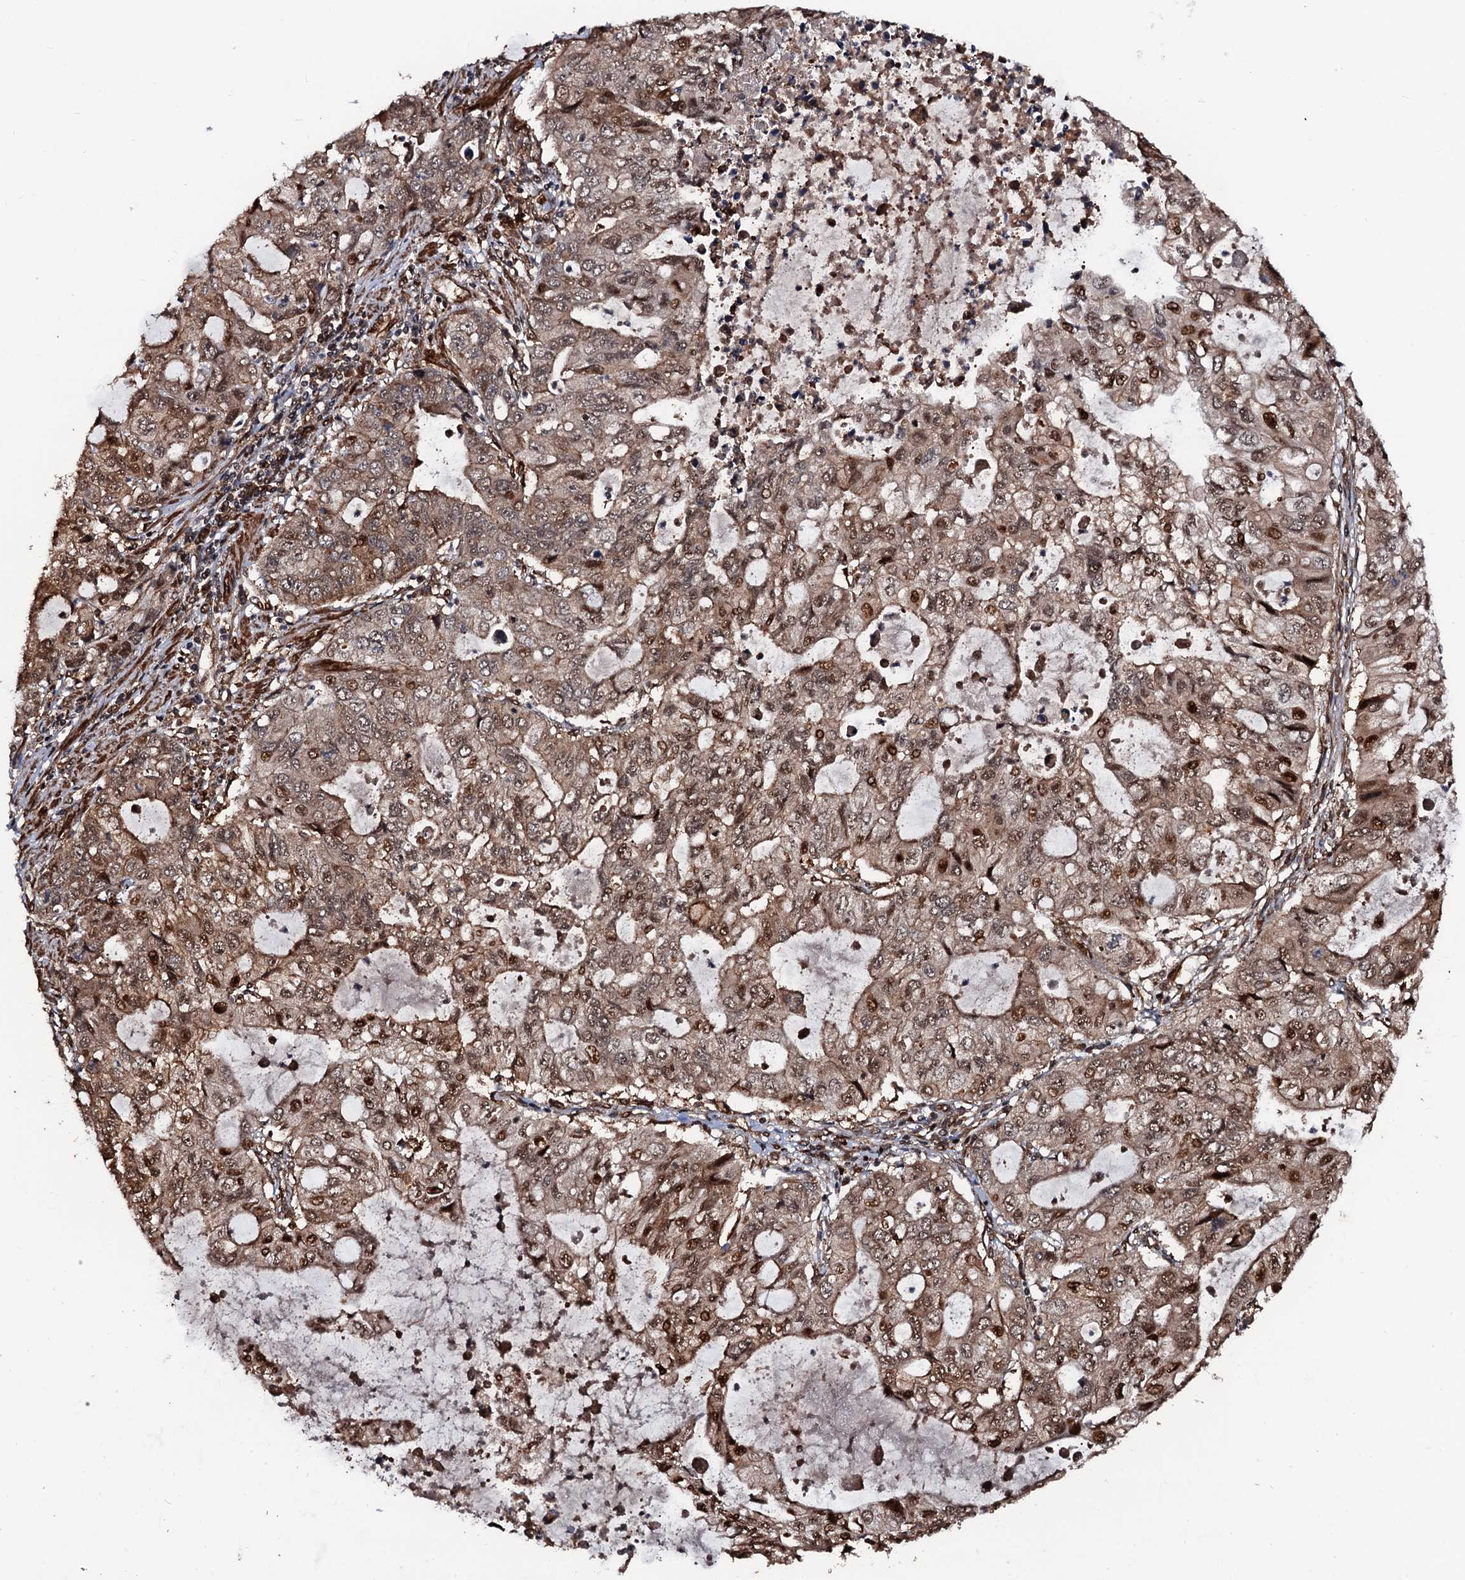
{"staining": {"intensity": "strong", "quantity": ">75%", "location": "cytoplasmic/membranous,nuclear"}, "tissue": "stomach cancer", "cell_type": "Tumor cells", "image_type": "cancer", "snomed": [{"axis": "morphology", "description": "Adenocarcinoma, NOS"}, {"axis": "topography", "description": "Stomach, upper"}], "caption": "Strong cytoplasmic/membranous and nuclear protein positivity is identified in about >75% of tumor cells in stomach cancer (adenocarcinoma).", "gene": "SNRNP25", "patient": {"sex": "female", "age": 52}}